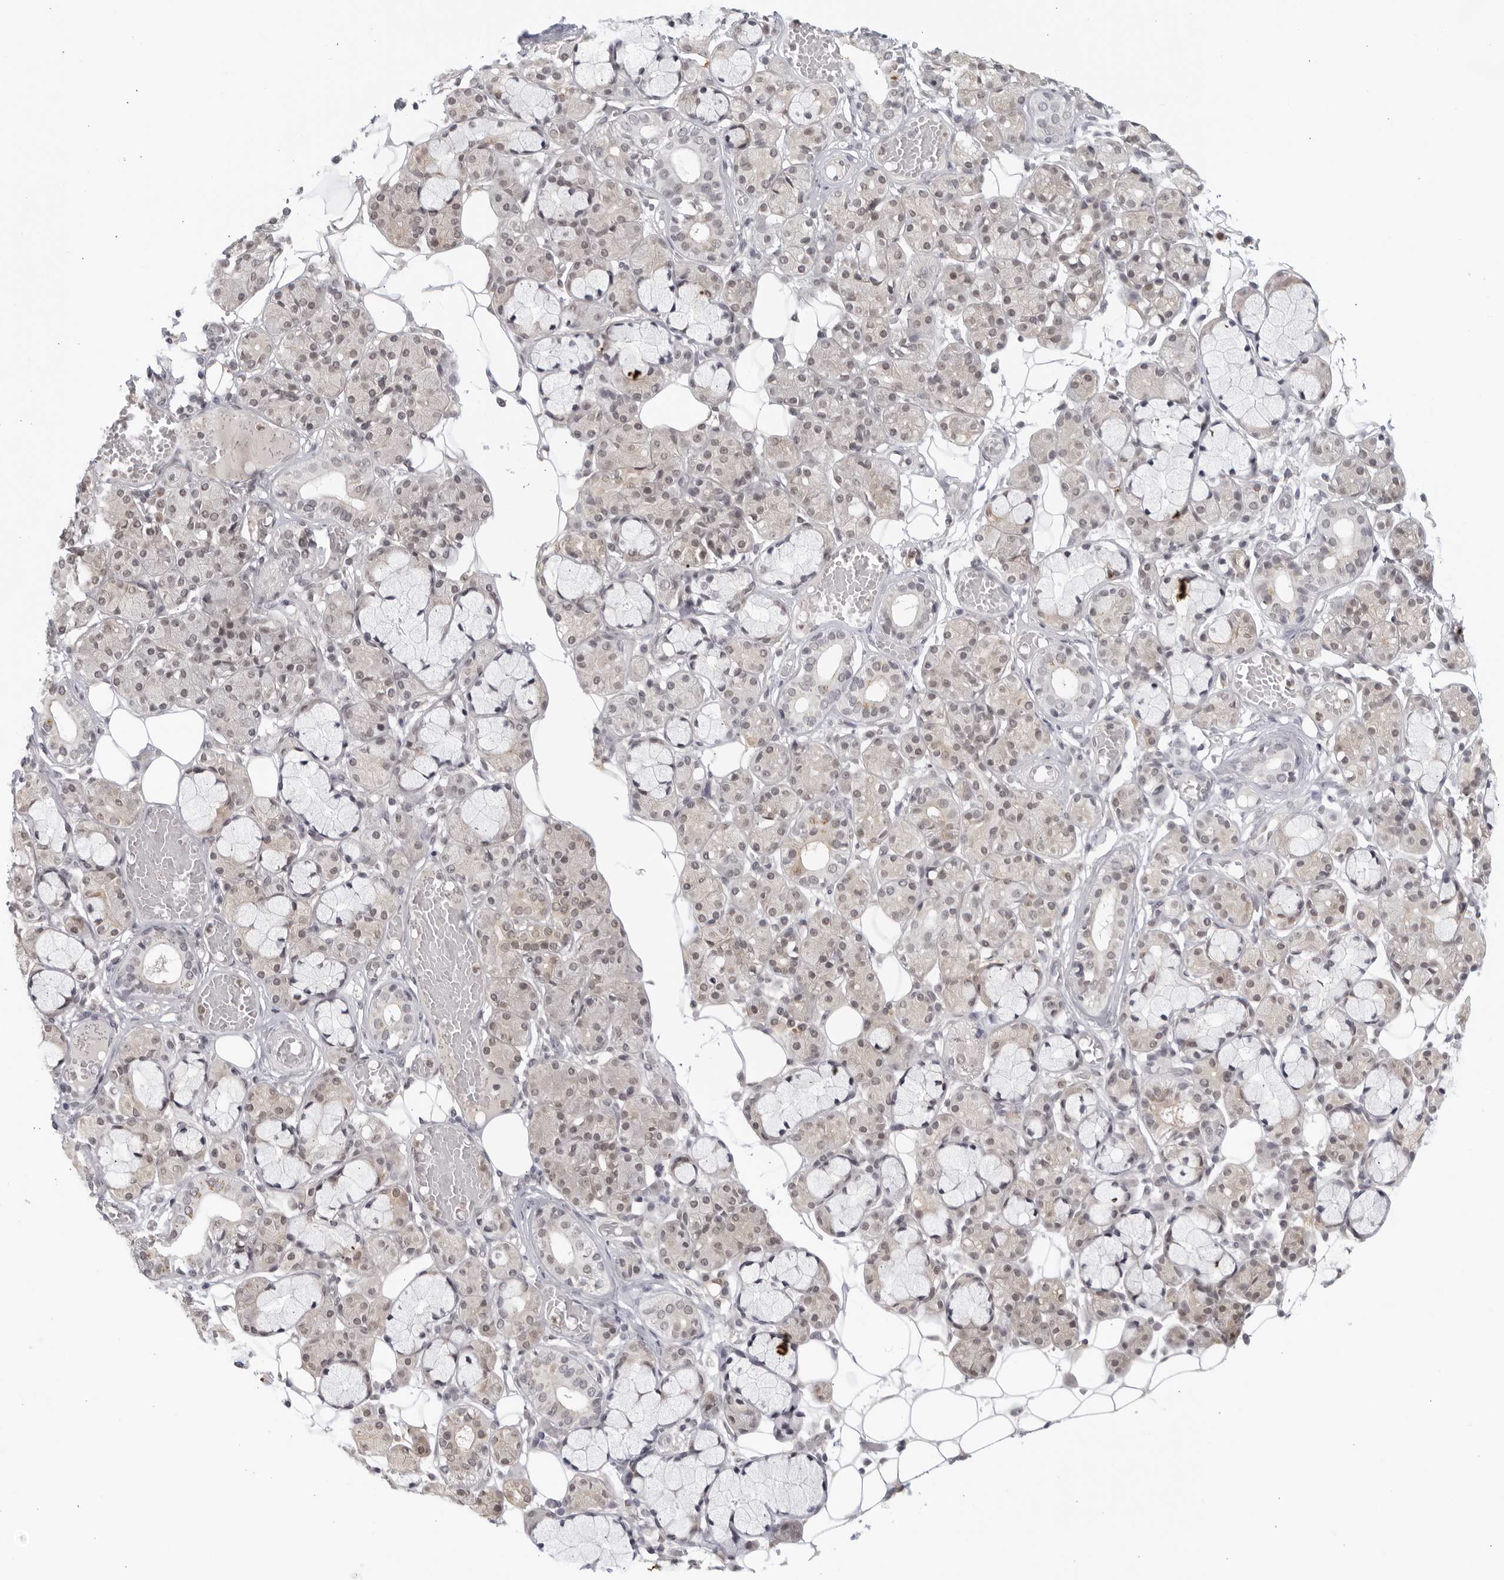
{"staining": {"intensity": "weak", "quantity": "<25%", "location": "cytoplasmic/membranous"}, "tissue": "salivary gland", "cell_type": "Glandular cells", "image_type": "normal", "snomed": [{"axis": "morphology", "description": "Normal tissue, NOS"}, {"axis": "topography", "description": "Salivary gland"}], "caption": "Protein analysis of unremarkable salivary gland displays no significant expression in glandular cells. The staining is performed using DAB (3,3'-diaminobenzidine) brown chromogen with nuclei counter-stained in using hematoxylin.", "gene": "RAB11FIP3", "patient": {"sex": "male", "age": 63}}